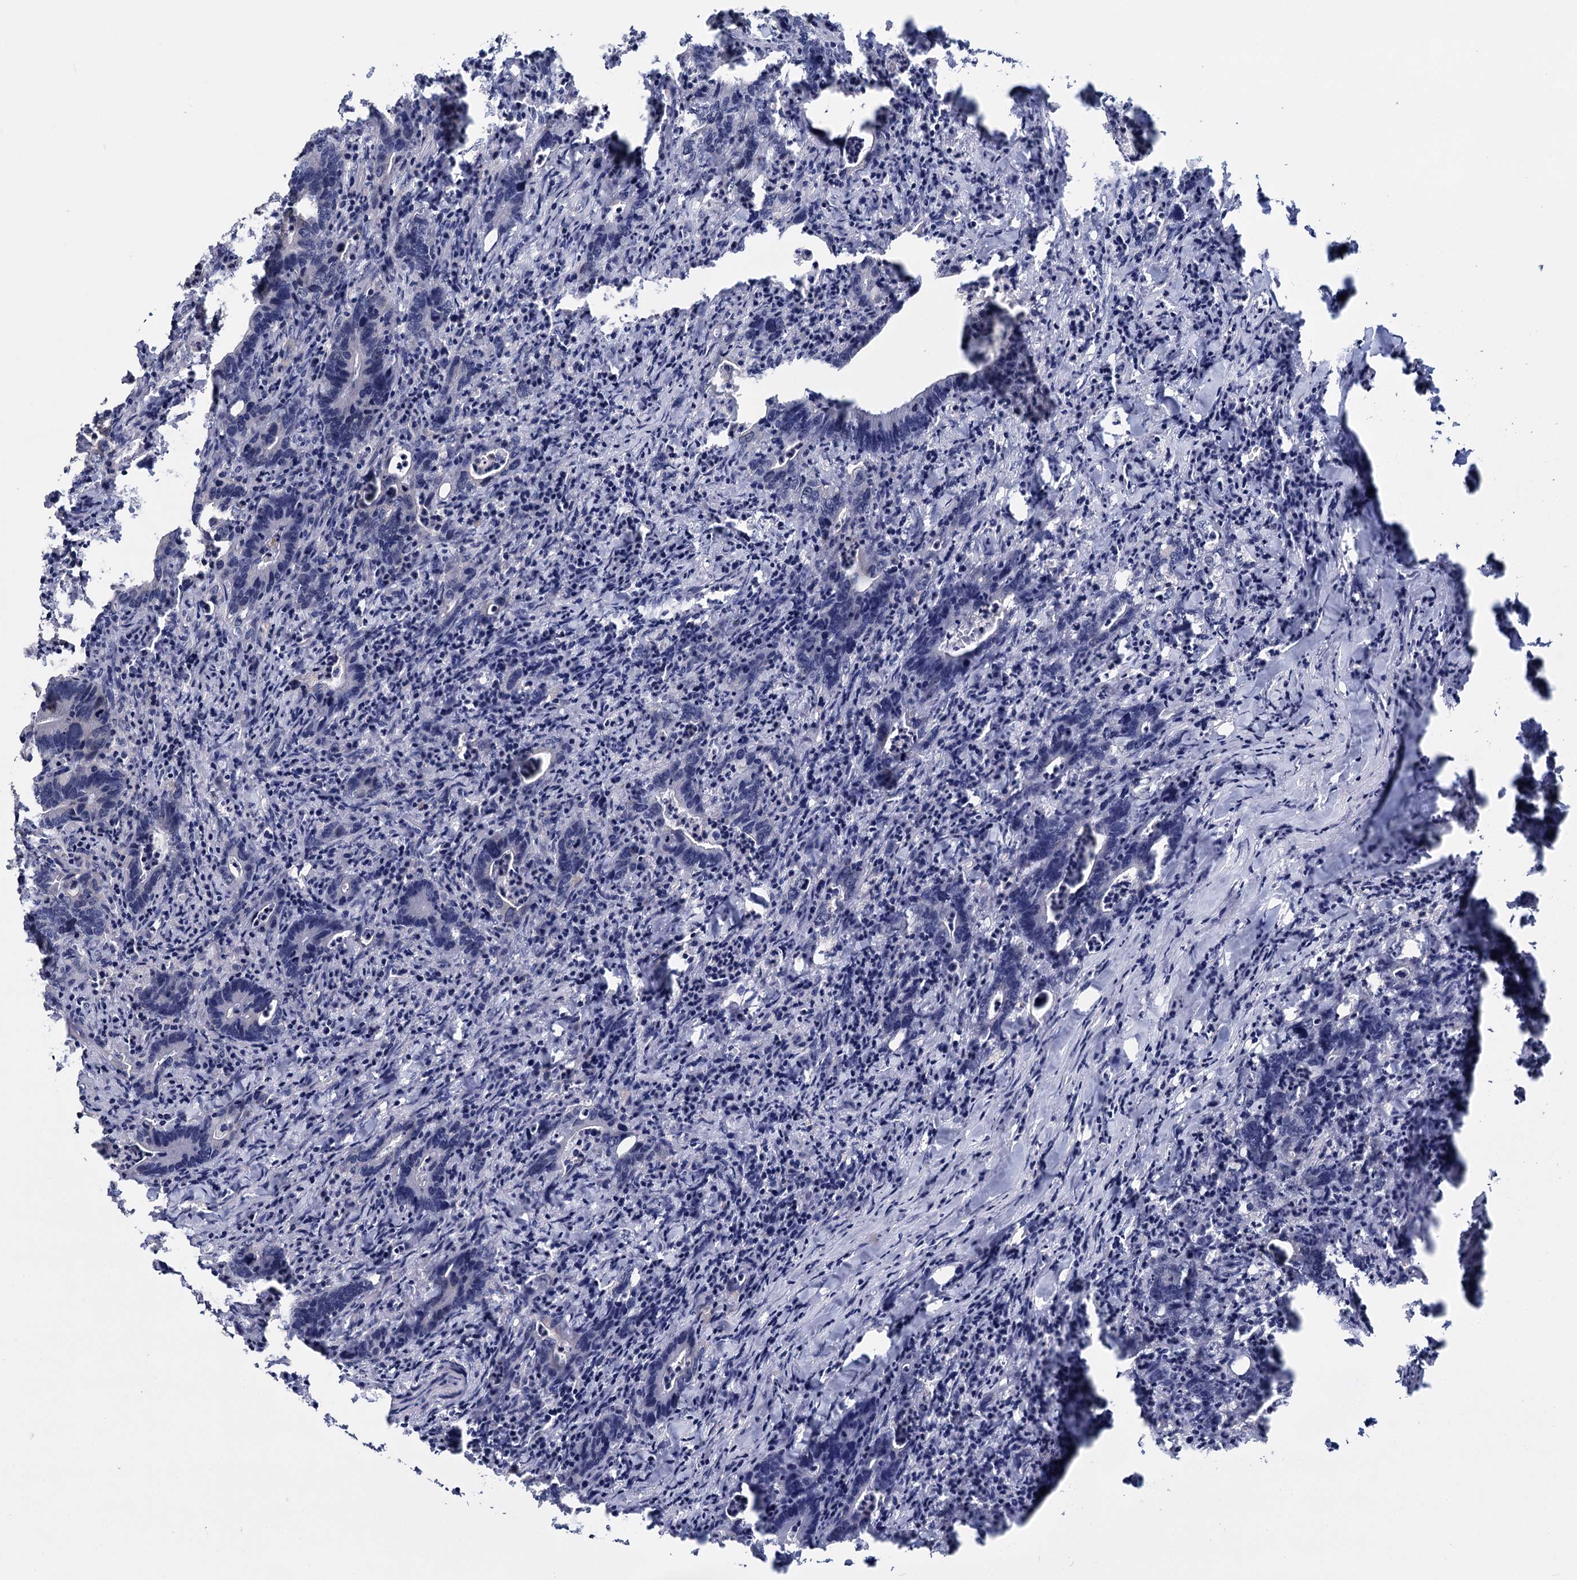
{"staining": {"intensity": "negative", "quantity": "none", "location": "none"}, "tissue": "colorectal cancer", "cell_type": "Tumor cells", "image_type": "cancer", "snomed": [{"axis": "morphology", "description": "Adenocarcinoma, NOS"}, {"axis": "topography", "description": "Colon"}], "caption": "DAB (3,3'-diaminobenzidine) immunohistochemical staining of adenocarcinoma (colorectal) displays no significant expression in tumor cells.", "gene": "SFN", "patient": {"sex": "female", "age": 75}}